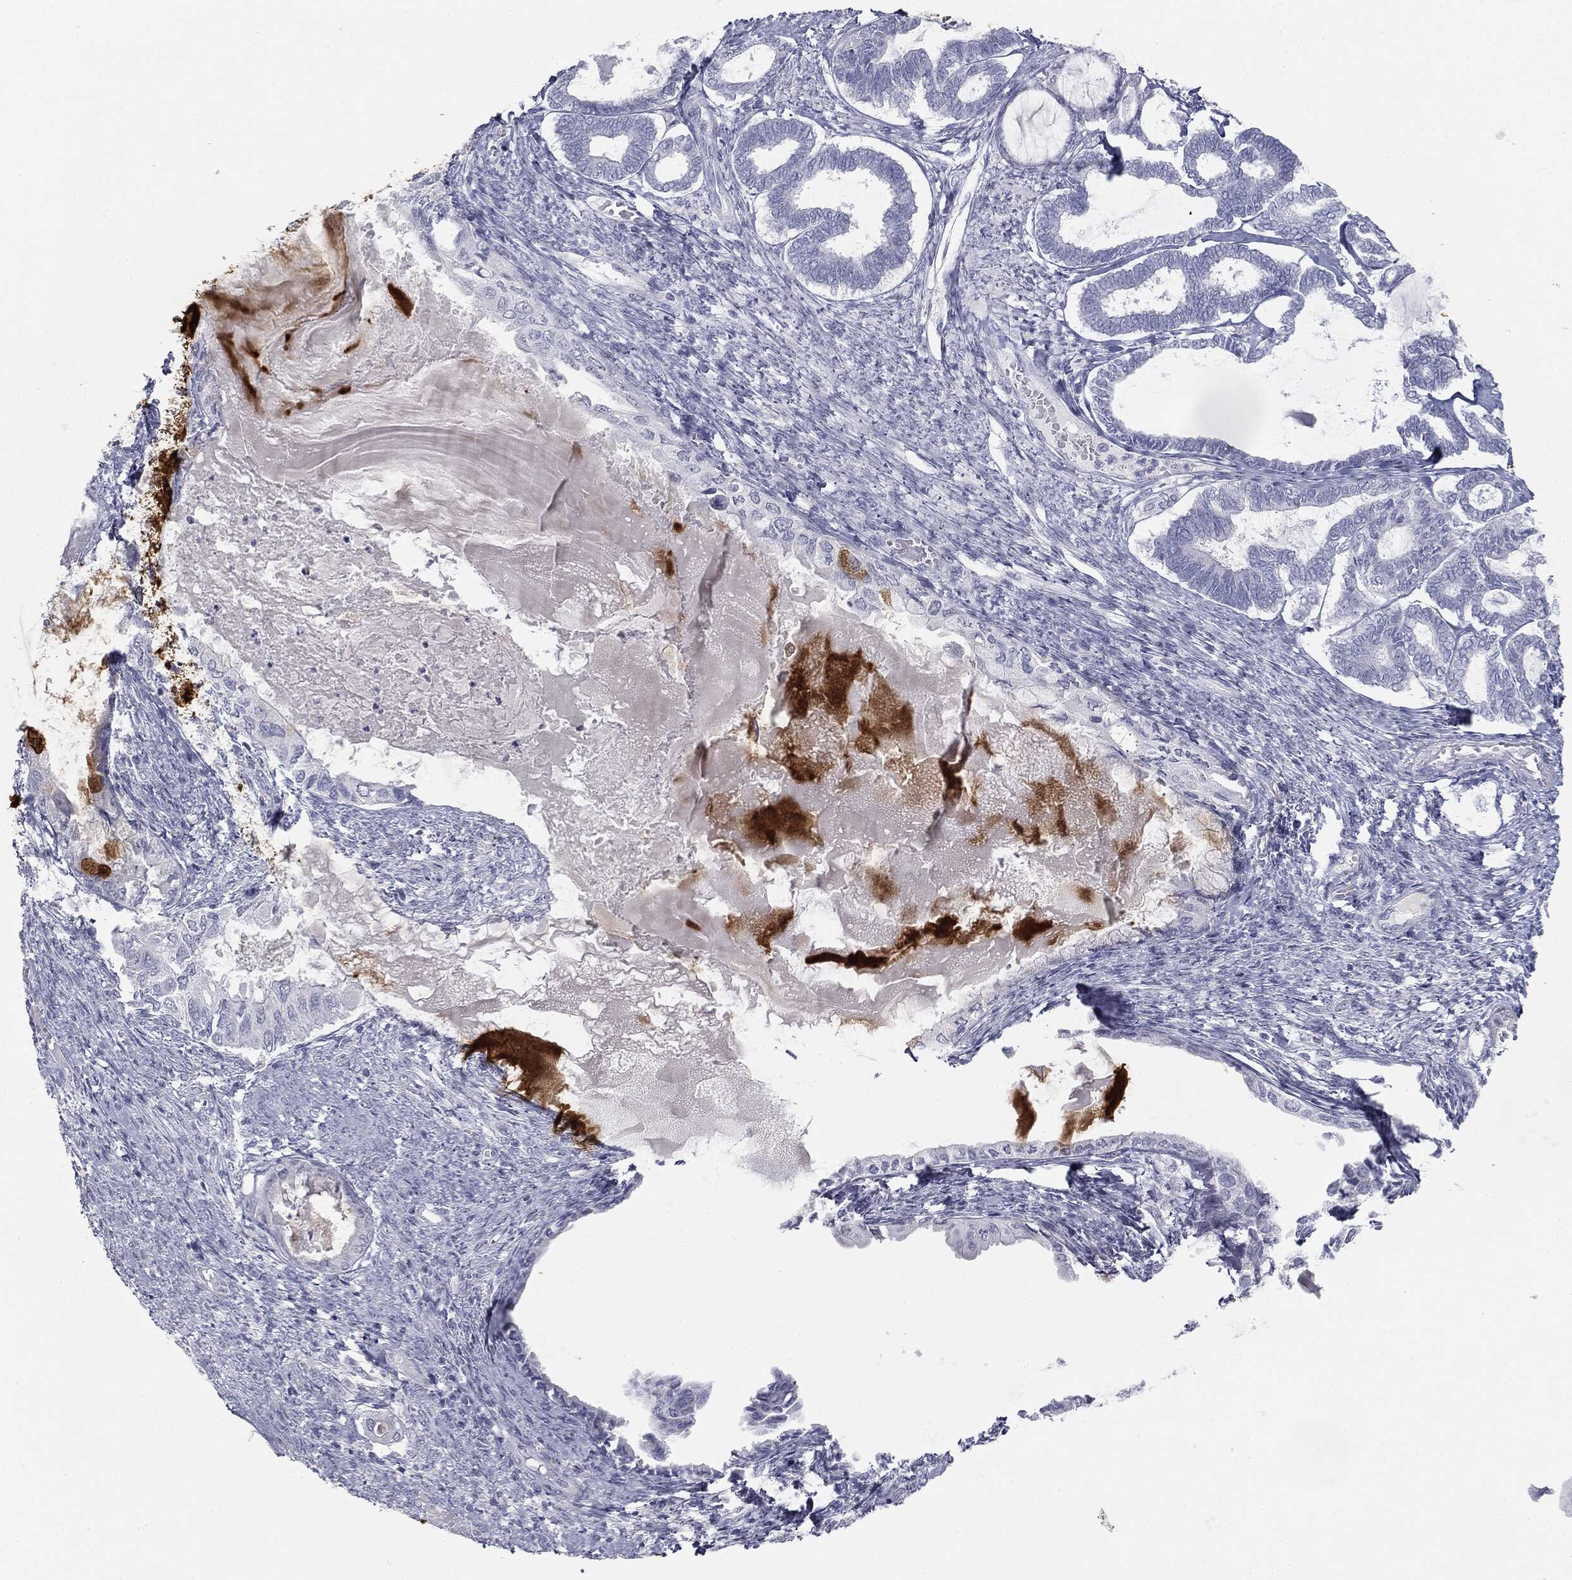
{"staining": {"intensity": "negative", "quantity": "none", "location": "none"}, "tissue": "ovarian cancer", "cell_type": "Tumor cells", "image_type": "cancer", "snomed": [{"axis": "morphology", "description": "Carcinoma, endometroid"}, {"axis": "topography", "description": "Ovary"}], "caption": "This is an immunohistochemistry photomicrograph of ovarian endometroid carcinoma. There is no staining in tumor cells.", "gene": "MUC5AC", "patient": {"sex": "female", "age": 70}}